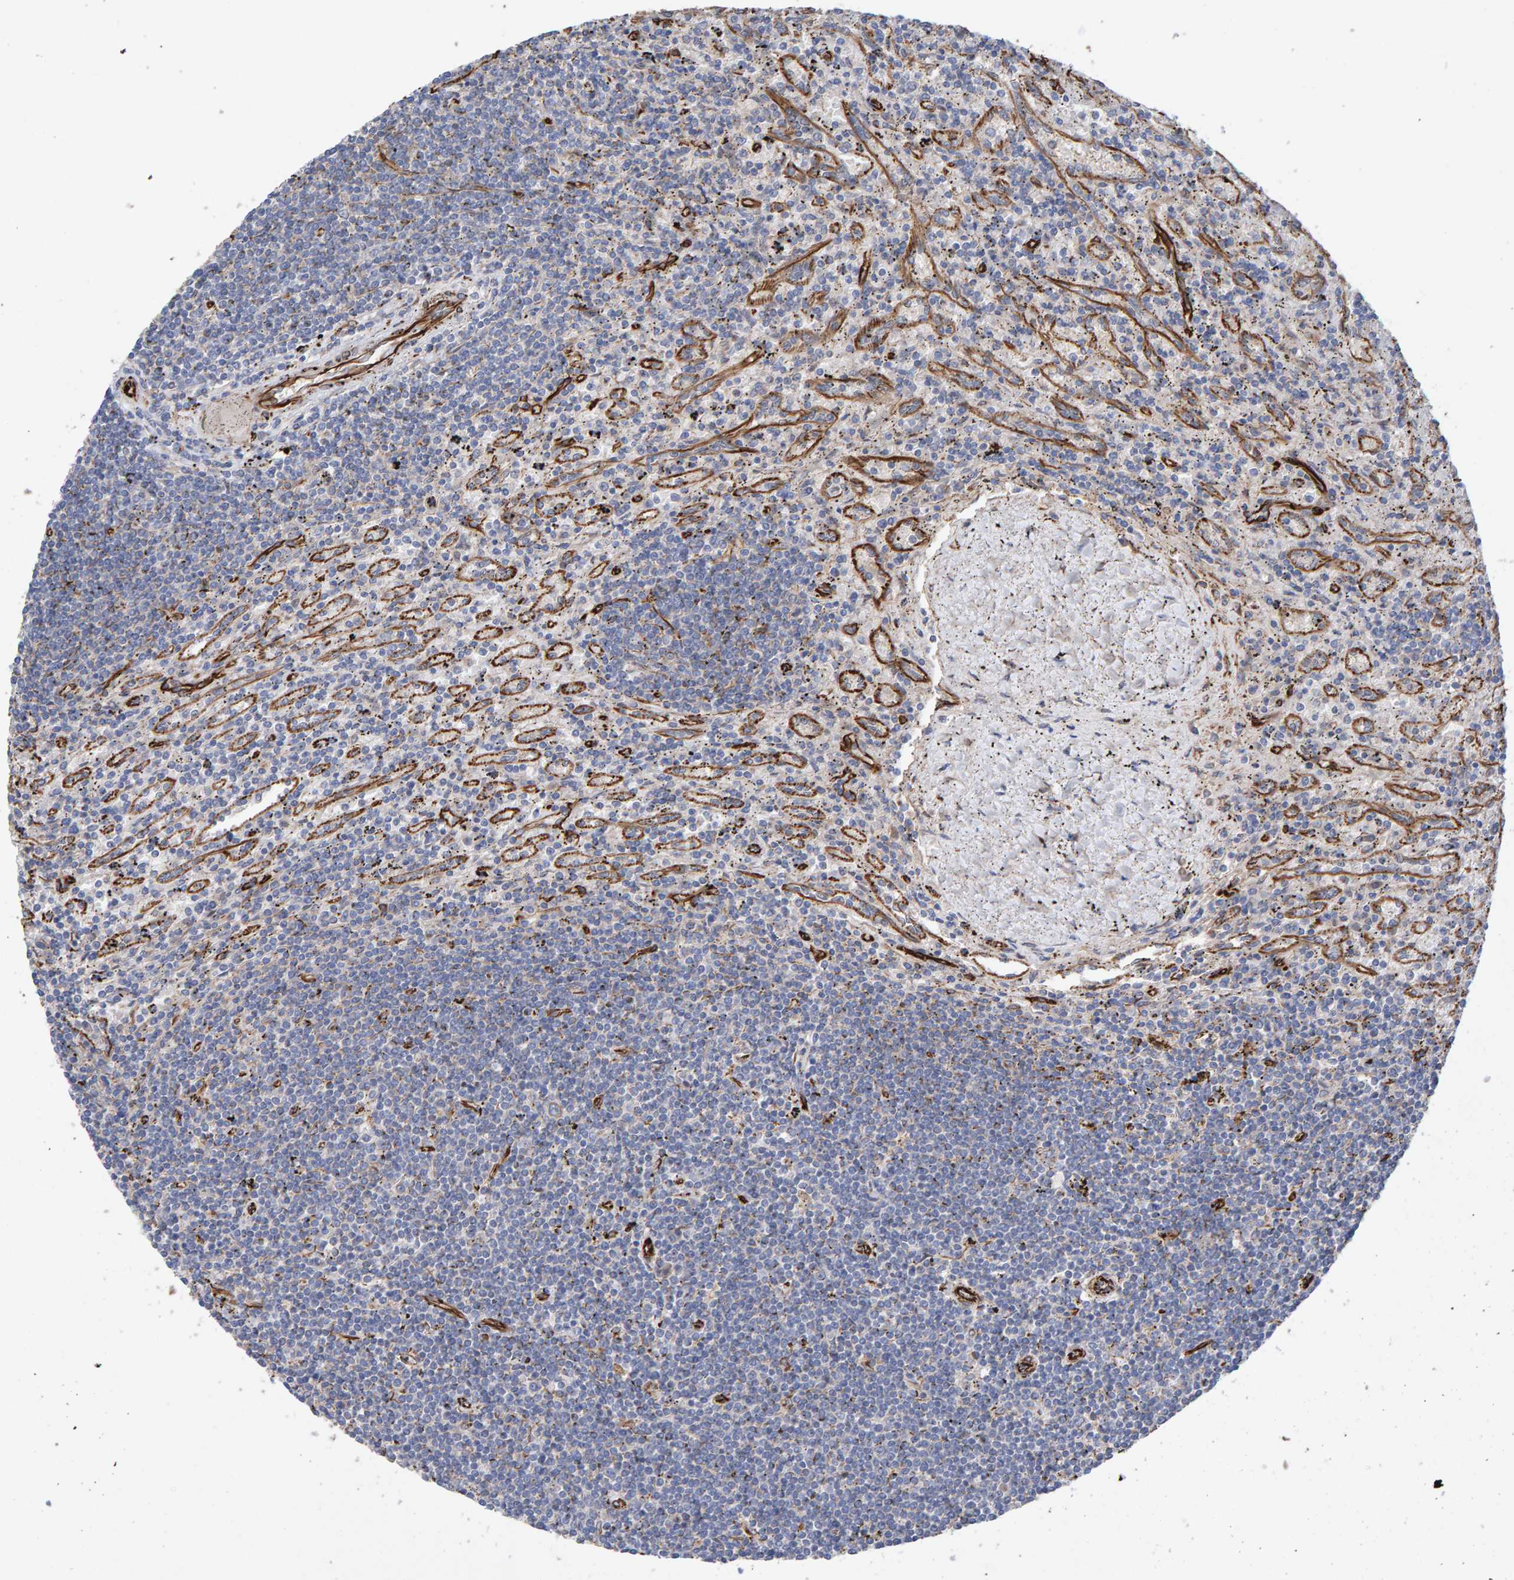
{"staining": {"intensity": "negative", "quantity": "none", "location": "none"}, "tissue": "lymphoma", "cell_type": "Tumor cells", "image_type": "cancer", "snomed": [{"axis": "morphology", "description": "Malignant lymphoma, non-Hodgkin's type, Low grade"}, {"axis": "topography", "description": "Spleen"}], "caption": "Tumor cells are negative for protein expression in human lymphoma.", "gene": "ZNF347", "patient": {"sex": "male", "age": 76}}